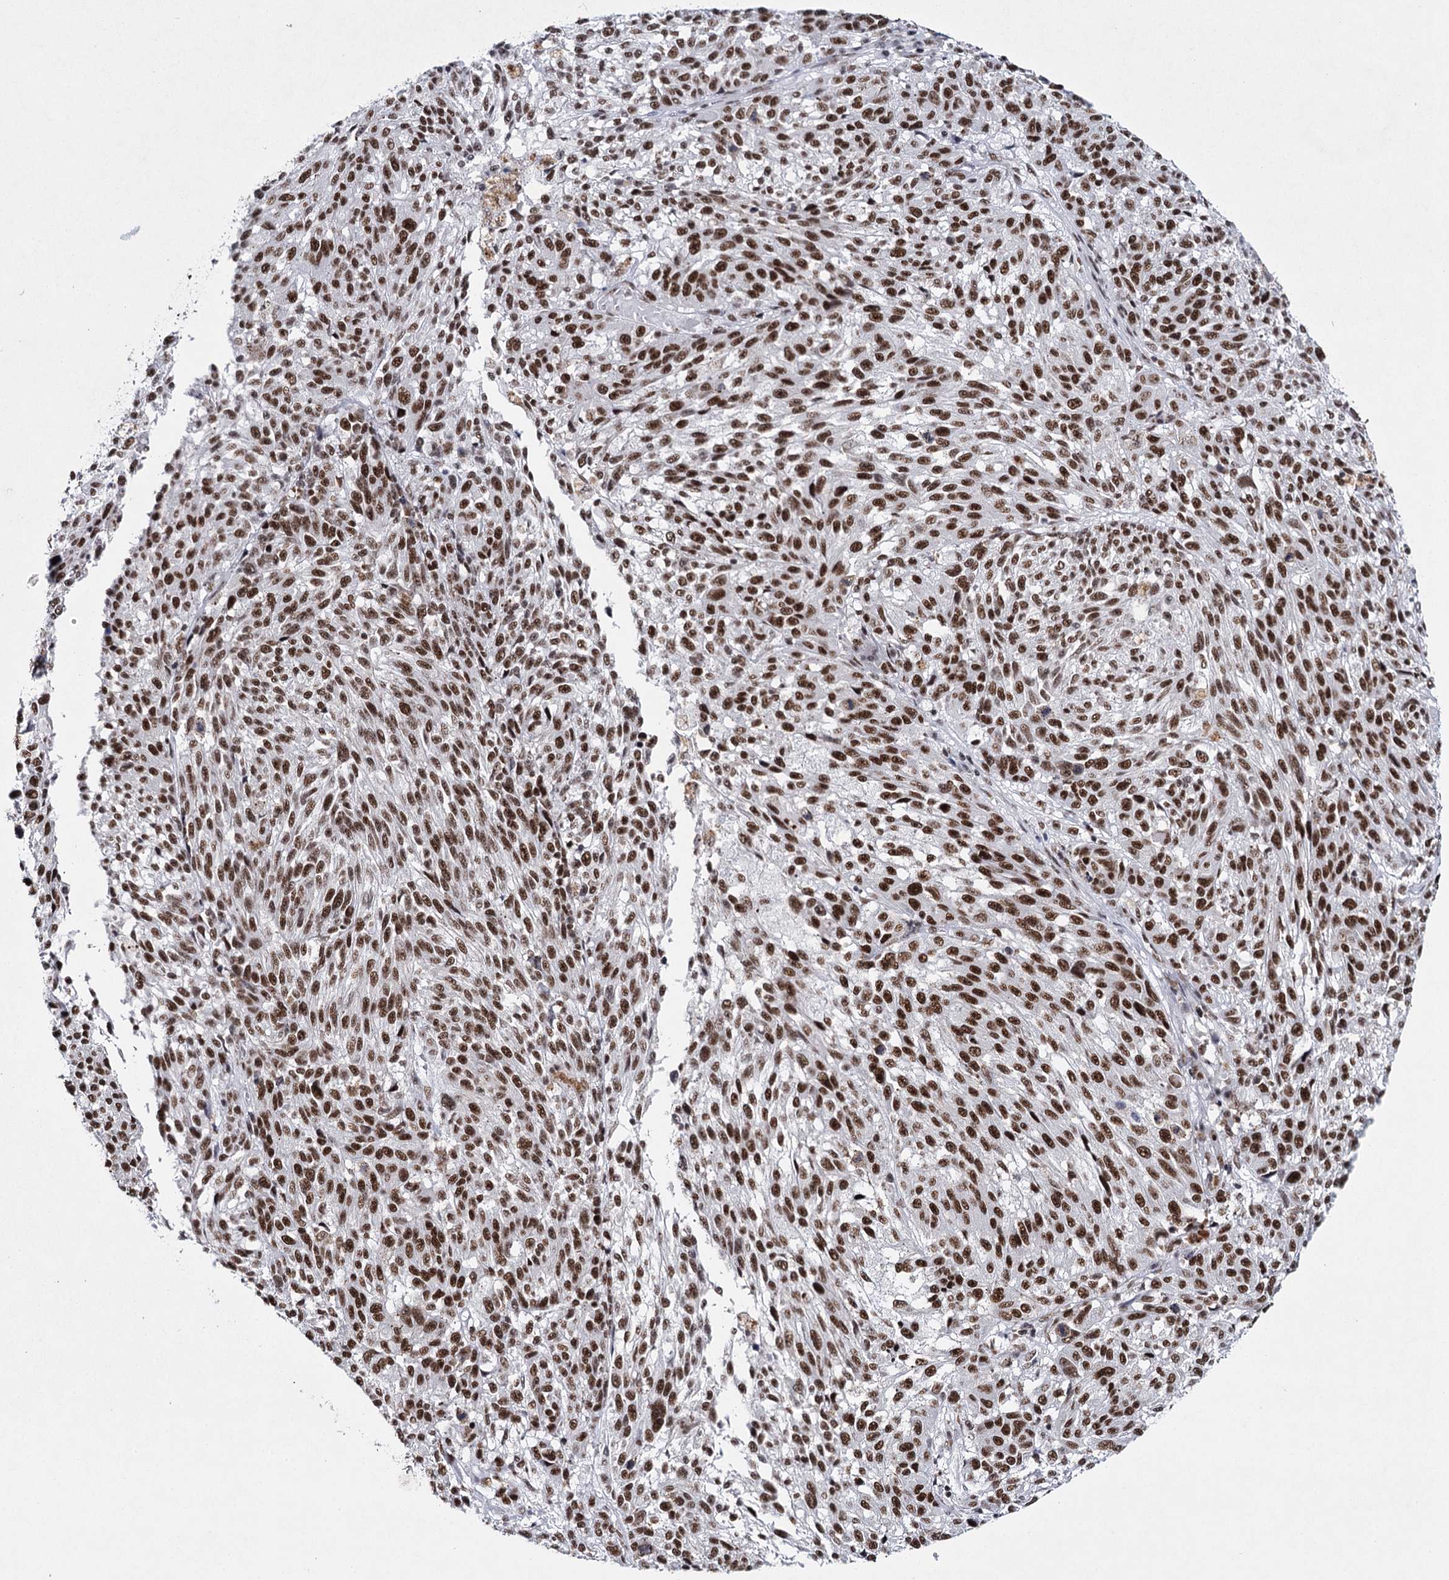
{"staining": {"intensity": "moderate", "quantity": ">75%", "location": "nuclear"}, "tissue": "melanoma", "cell_type": "Tumor cells", "image_type": "cancer", "snomed": [{"axis": "morphology", "description": "Malignant melanoma, NOS"}, {"axis": "topography", "description": "Skin"}], "caption": "This histopathology image reveals immunohistochemistry staining of human malignant melanoma, with medium moderate nuclear staining in approximately >75% of tumor cells.", "gene": "SCAF8", "patient": {"sex": "male", "age": 53}}